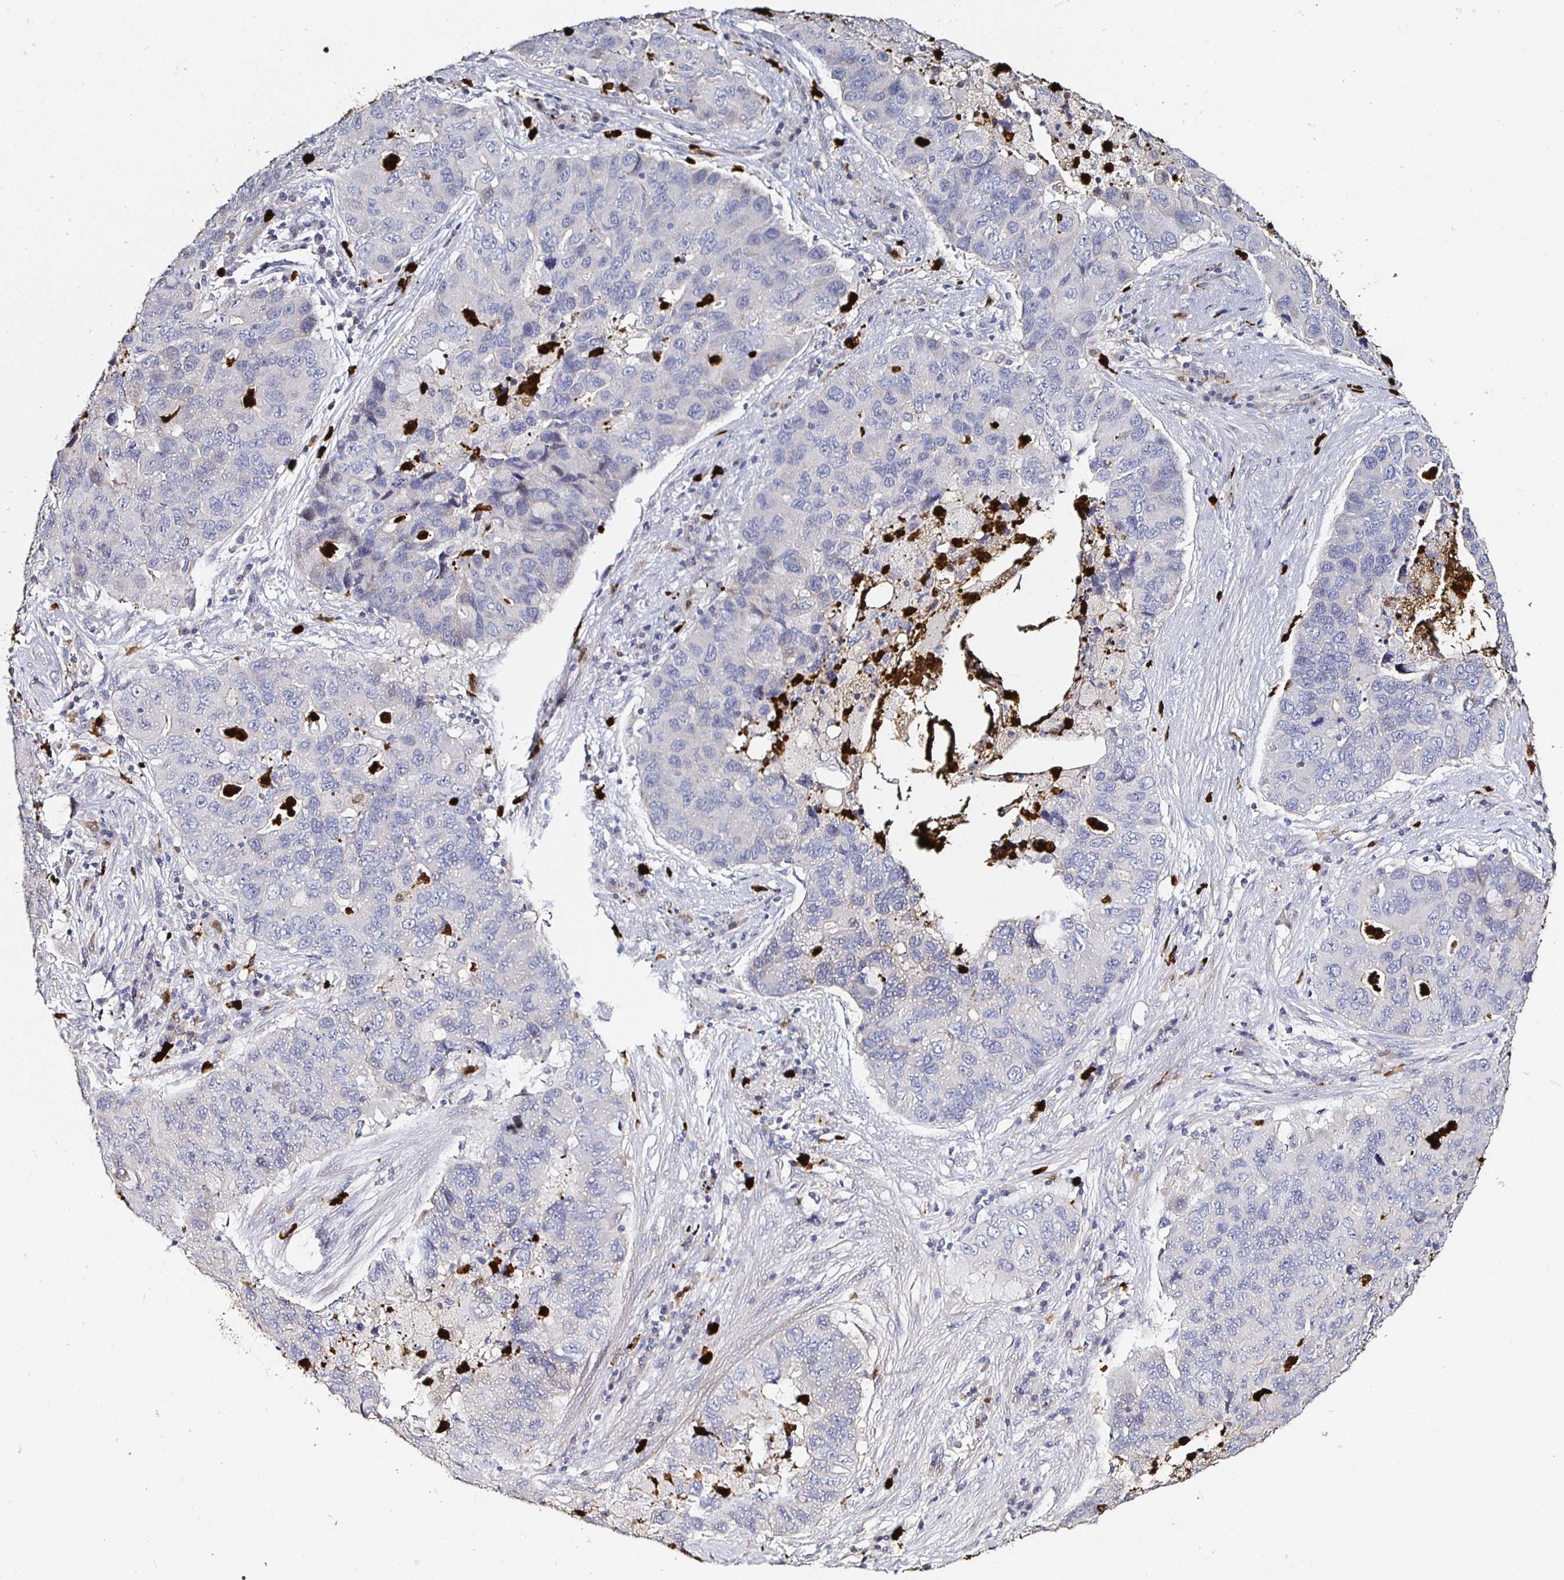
{"staining": {"intensity": "negative", "quantity": "none", "location": "none"}, "tissue": "lung cancer", "cell_type": "Tumor cells", "image_type": "cancer", "snomed": [{"axis": "morphology", "description": "Adenocarcinoma, NOS"}, {"axis": "morphology", "description": "Adenocarcinoma, metastatic, NOS"}, {"axis": "topography", "description": "Lymph node"}, {"axis": "topography", "description": "Lung"}], "caption": "Photomicrograph shows no significant protein expression in tumor cells of metastatic adenocarcinoma (lung). The staining was performed using DAB to visualize the protein expression in brown, while the nuclei were stained in blue with hematoxylin (Magnification: 20x).", "gene": "TLR4", "patient": {"sex": "female", "age": 54}}